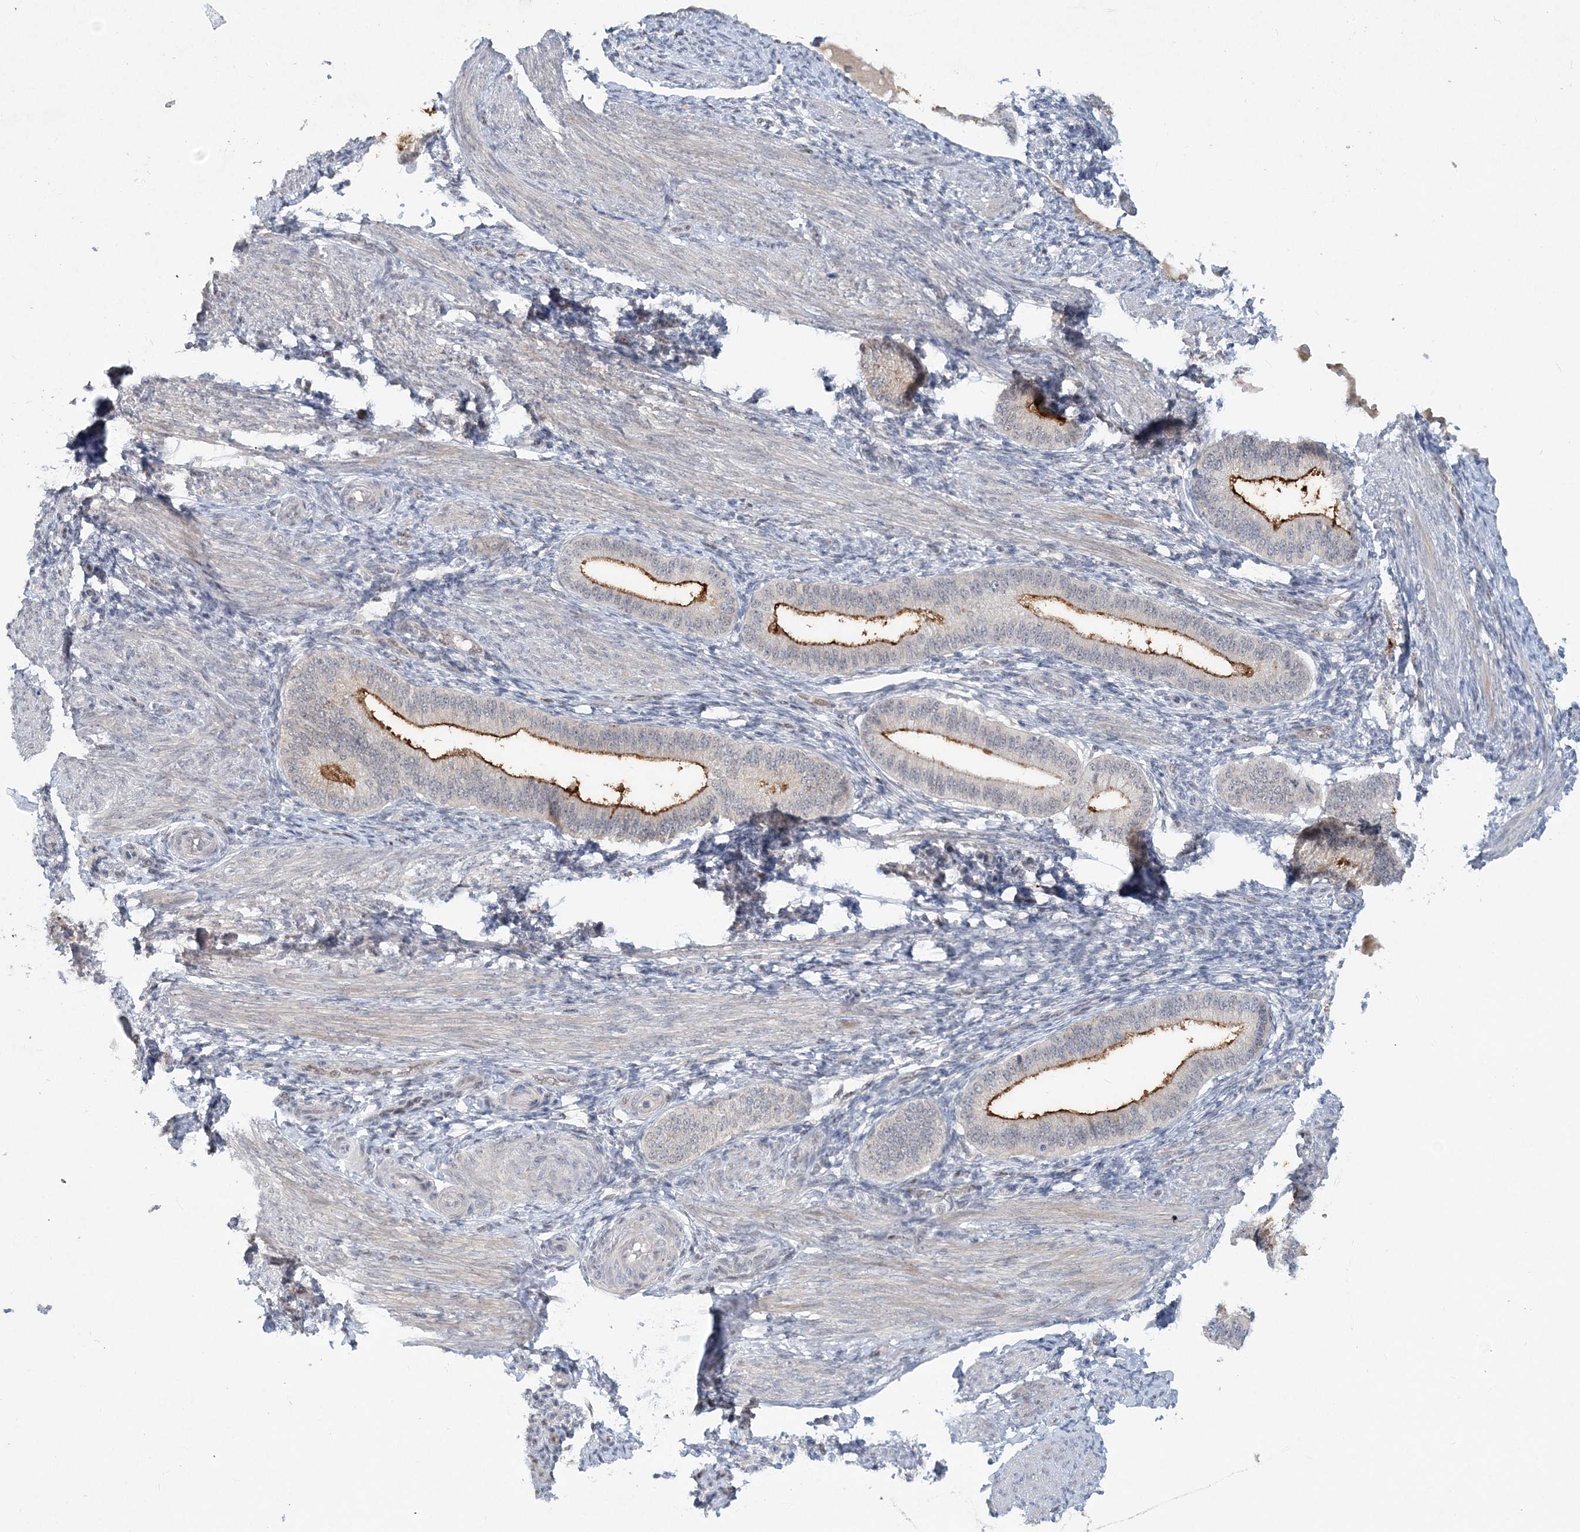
{"staining": {"intensity": "negative", "quantity": "none", "location": "none"}, "tissue": "endometrium", "cell_type": "Cells in endometrial stroma", "image_type": "normal", "snomed": [{"axis": "morphology", "description": "Normal tissue, NOS"}, {"axis": "topography", "description": "Endometrium"}], "caption": "This micrograph is of unremarkable endometrium stained with immunohistochemistry (IHC) to label a protein in brown with the nuclei are counter-stained blue. There is no positivity in cells in endometrial stroma. (DAB (3,3'-diaminobenzidine) IHC, high magnification).", "gene": "GIN1", "patient": {"sex": "female", "age": 39}}